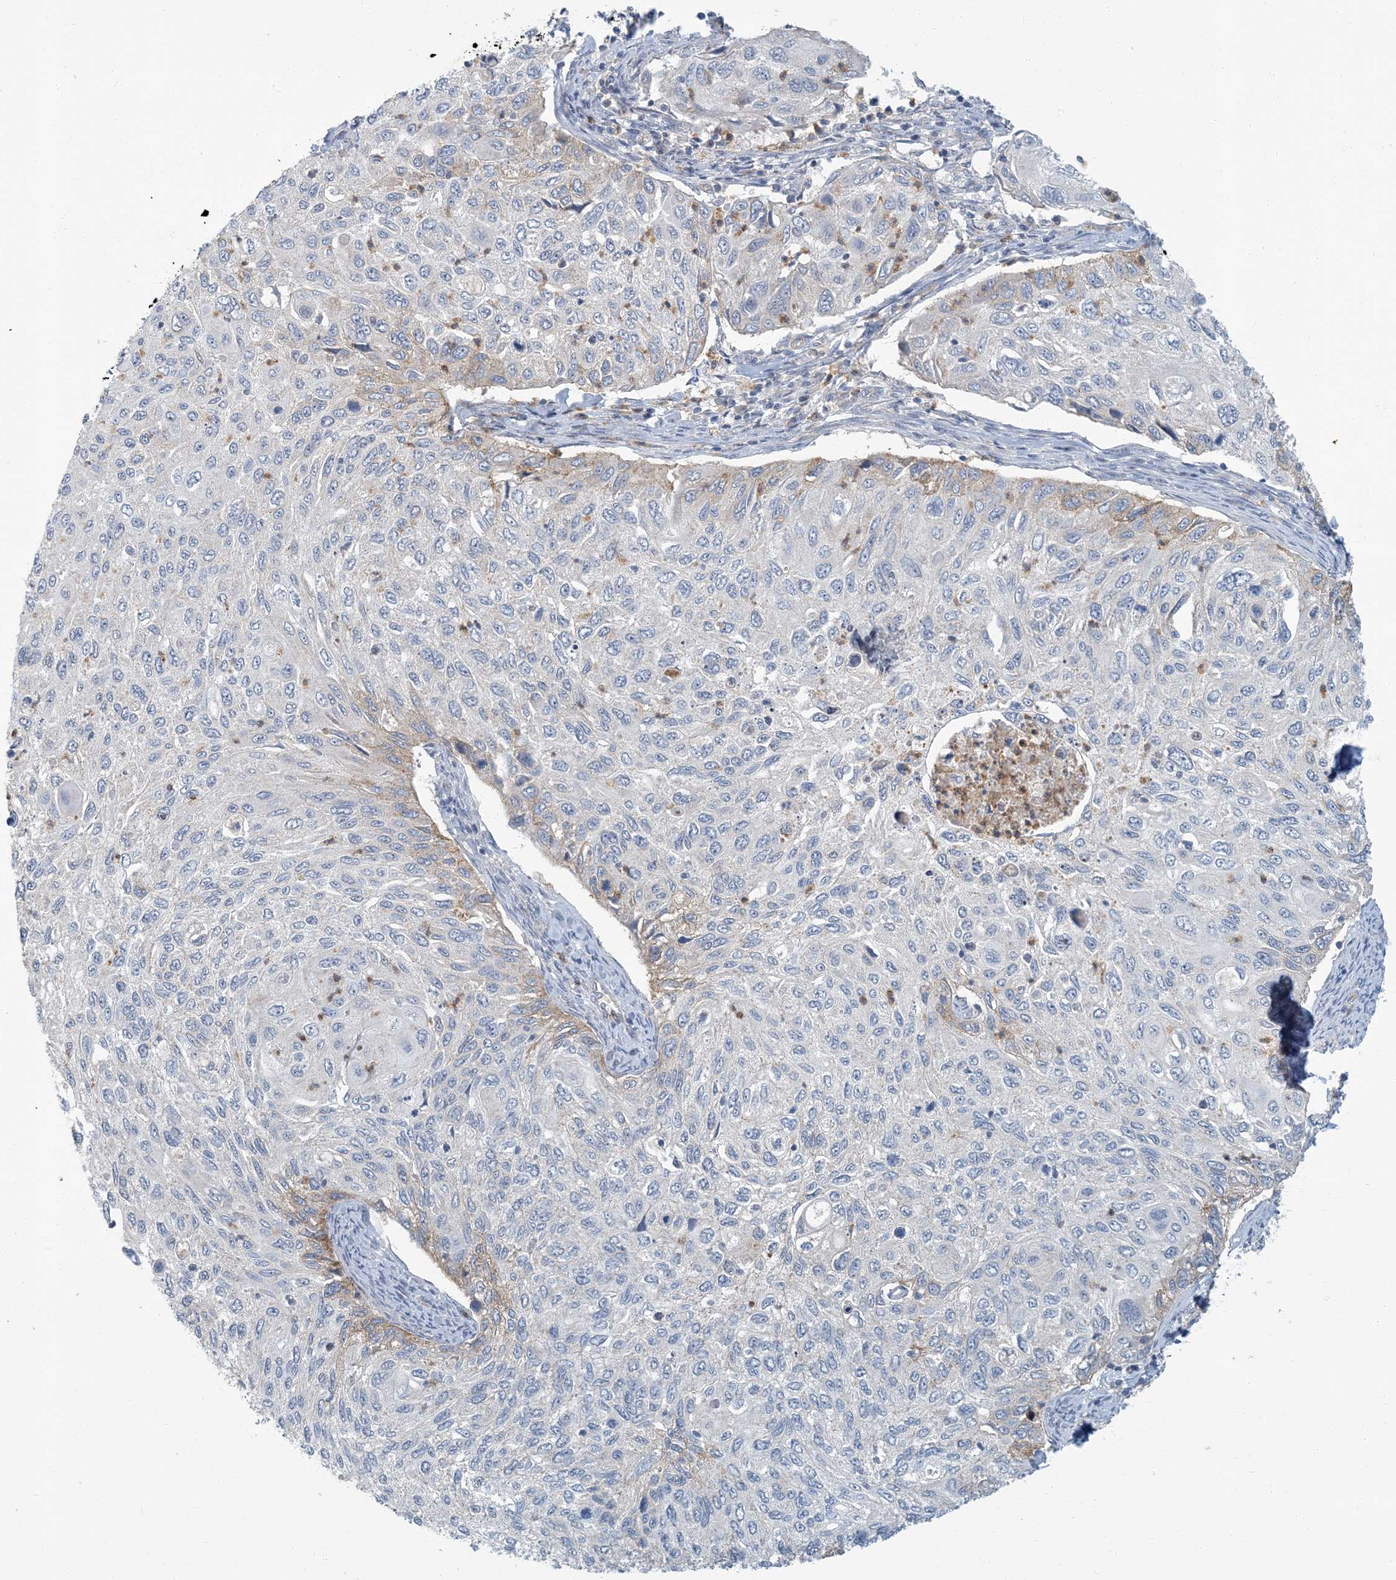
{"staining": {"intensity": "weak", "quantity": "<25%", "location": "cytoplasmic/membranous"}, "tissue": "cervical cancer", "cell_type": "Tumor cells", "image_type": "cancer", "snomed": [{"axis": "morphology", "description": "Squamous cell carcinoma, NOS"}, {"axis": "topography", "description": "Cervix"}], "caption": "The micrograph exhibits no staining of tumor cells in squamous cell carcinoma (cervical).", "gene": "EPHA4", "patient": {"sex": "female", "age": 70}}